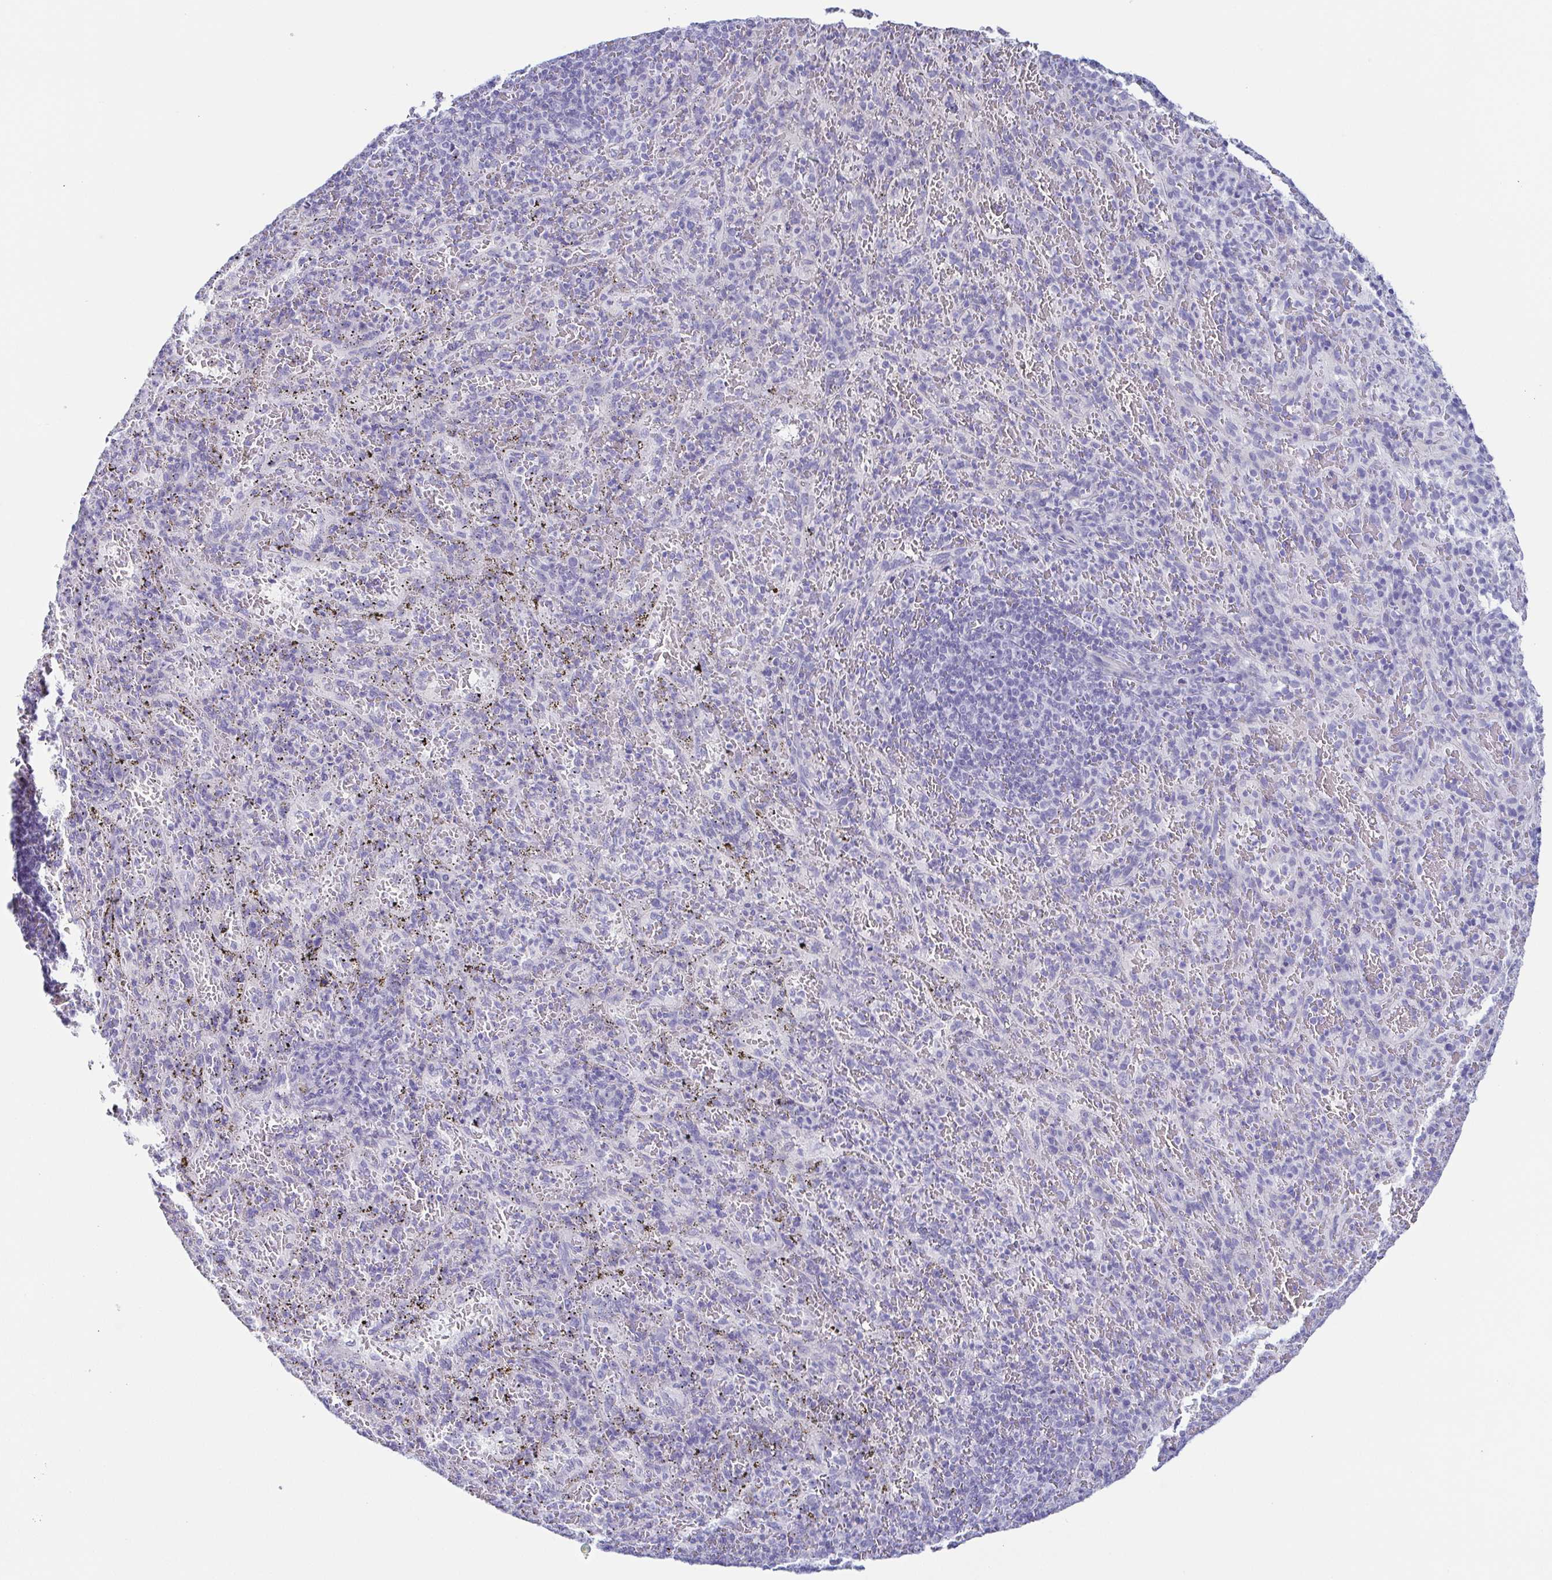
{"staining": {"intensity": "negative", "quantity": "none", "location": "none"}, "tissue": "spleen", "cell_type": "Cells in red pulp", "image_type": "normal", "snomed": [{"axis": "morphology", "description": "Normal tissue, NOS"}, {"axis": "topography", "description": "Spleen"}], "caption": "A high-resolution image shows IHC staining of benign spleen, which displays no significant staining in cells in red pulp. (DAB IHC, high magnification).", "gene": "ENSG00000275778", "patient": {"sex": "male", "age": 57}}